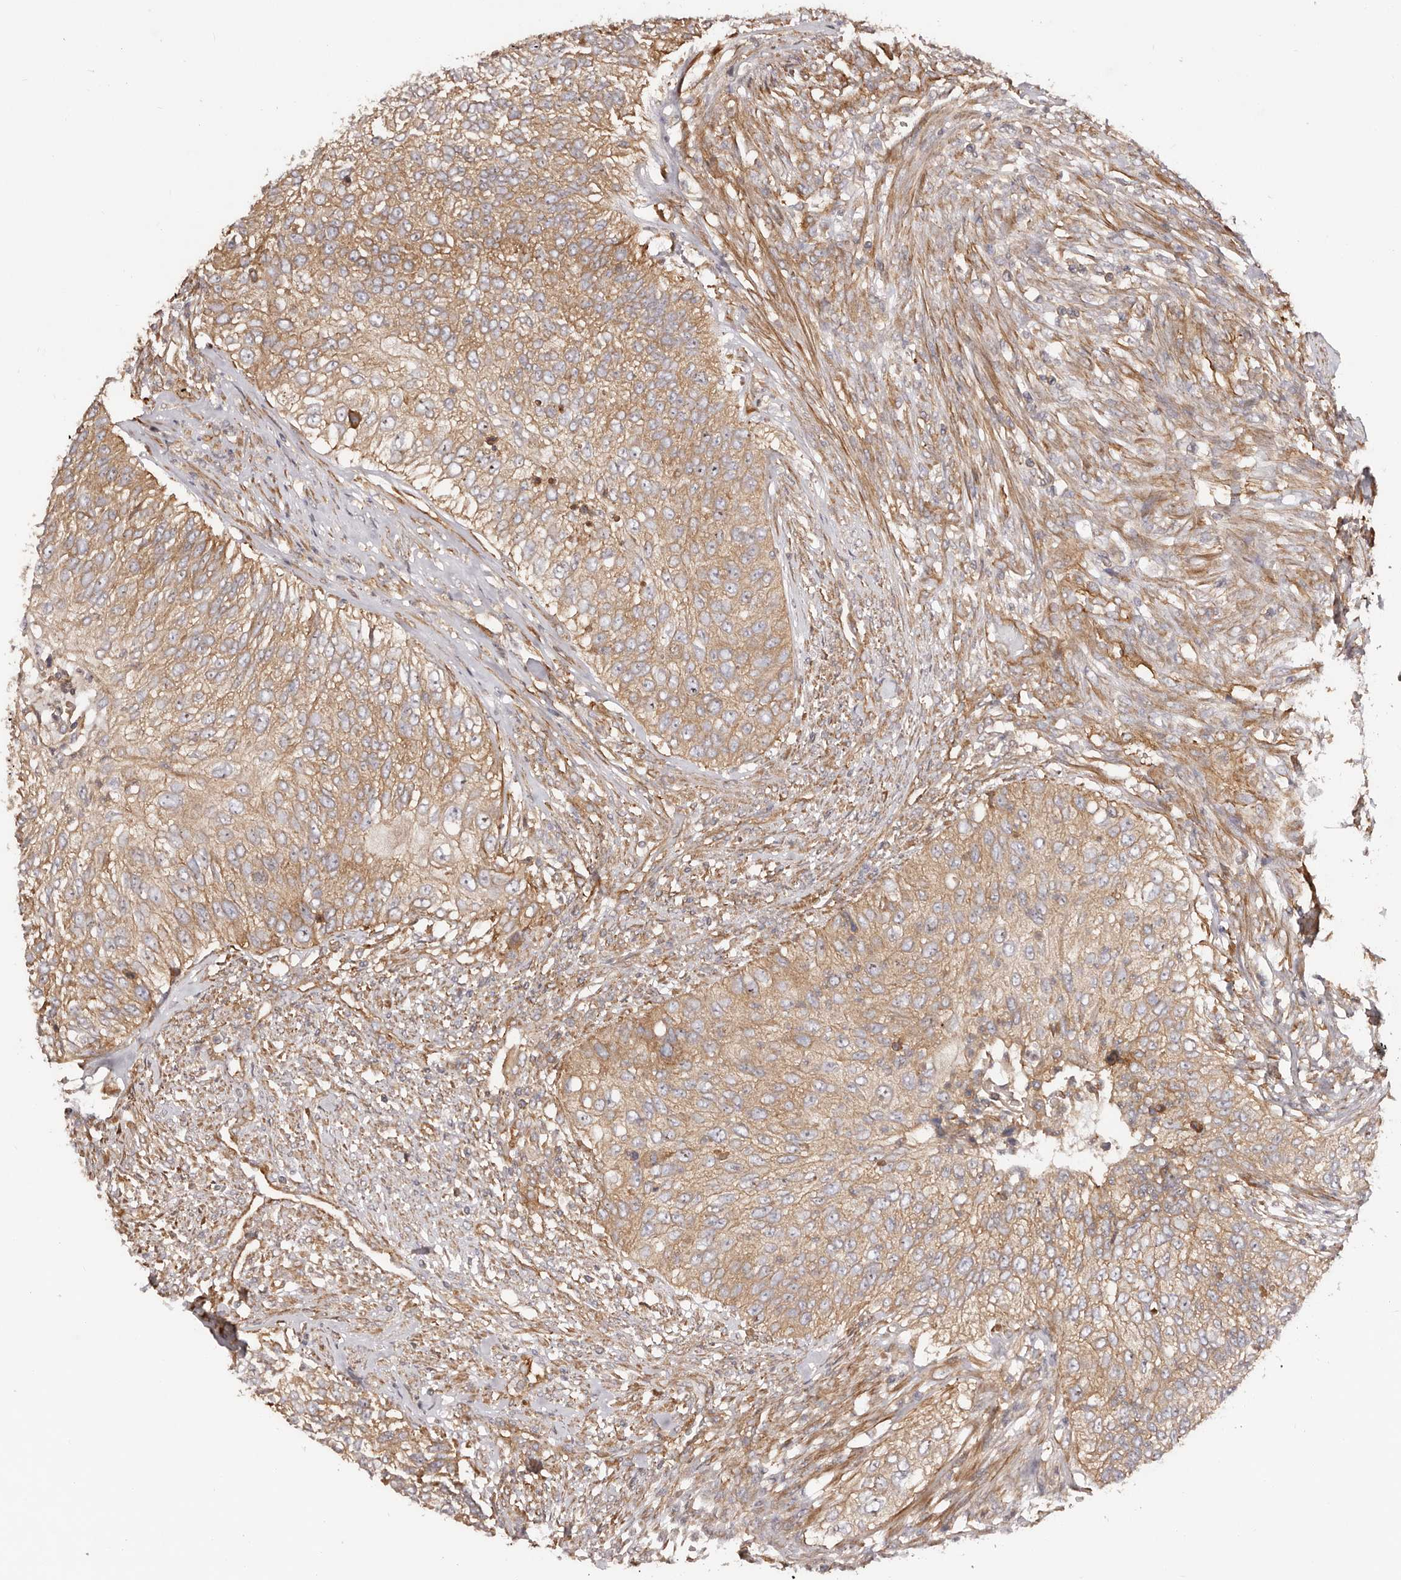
{"staining": {"intensity": "moderate", "quantity": ">75%", "location": "cytoplasmic/membranous"}, "tissue": "urothelial cancer", "cell_type": "Tumor cells", "image_type": "cancer", "snomed": [{"axis": "morphology", "description": "Urothelial carcinoma, High grade"}, {"axis": "topography", "description": "Urinary bladder"}], "caption": "This histopathology image displays urothelial cancer stained with IHC to label a protein in brown. The cytoplasmic/membranous of tumor cells show moderate positivity for the protein. Nuclei are counter-stained blue.", "gene": "RPS6", "patient": {"sex": "female", "age": 60}}